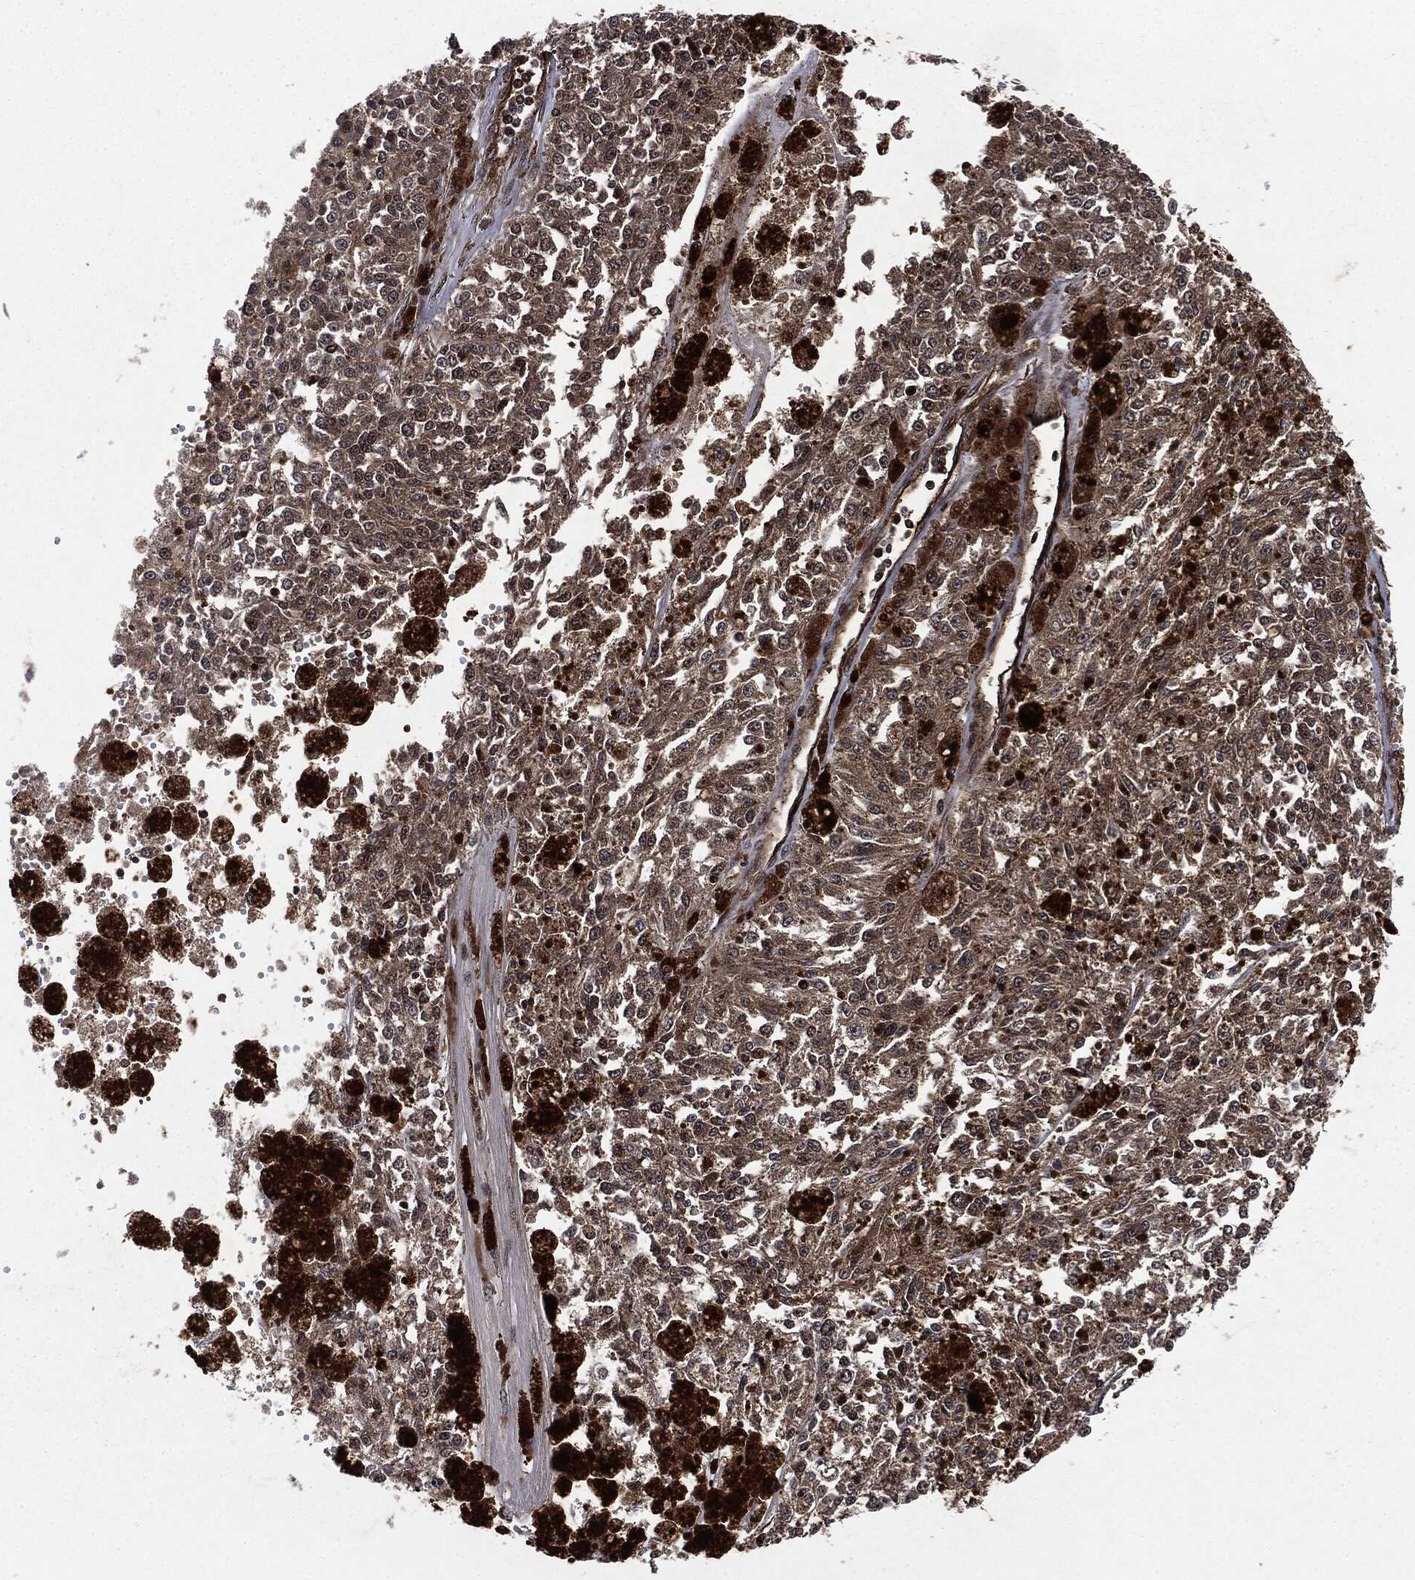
{"staining": {"intensity": "moderate", "quantity": ">75%", "location": "cytoplasmic/membranous,nuclear"}, "tissue": "melanoma", "cell_type": "Tumor cells", "image_type": "cancer", "snomed": [{"axis": "morphology", "description": "Malignant melanoma, Metastatic site"}, {"axis": "topography", "description": "Lymph node"}], "caption": "Immunohistochemistry (IHC) of melanoma reveals medium levels of moderate cytoplasmic/membranous and nuclear expression in approximately >75% of tumor cells.", "gene": "CARD6", "patient": {"sex": "female", "age": 64}}